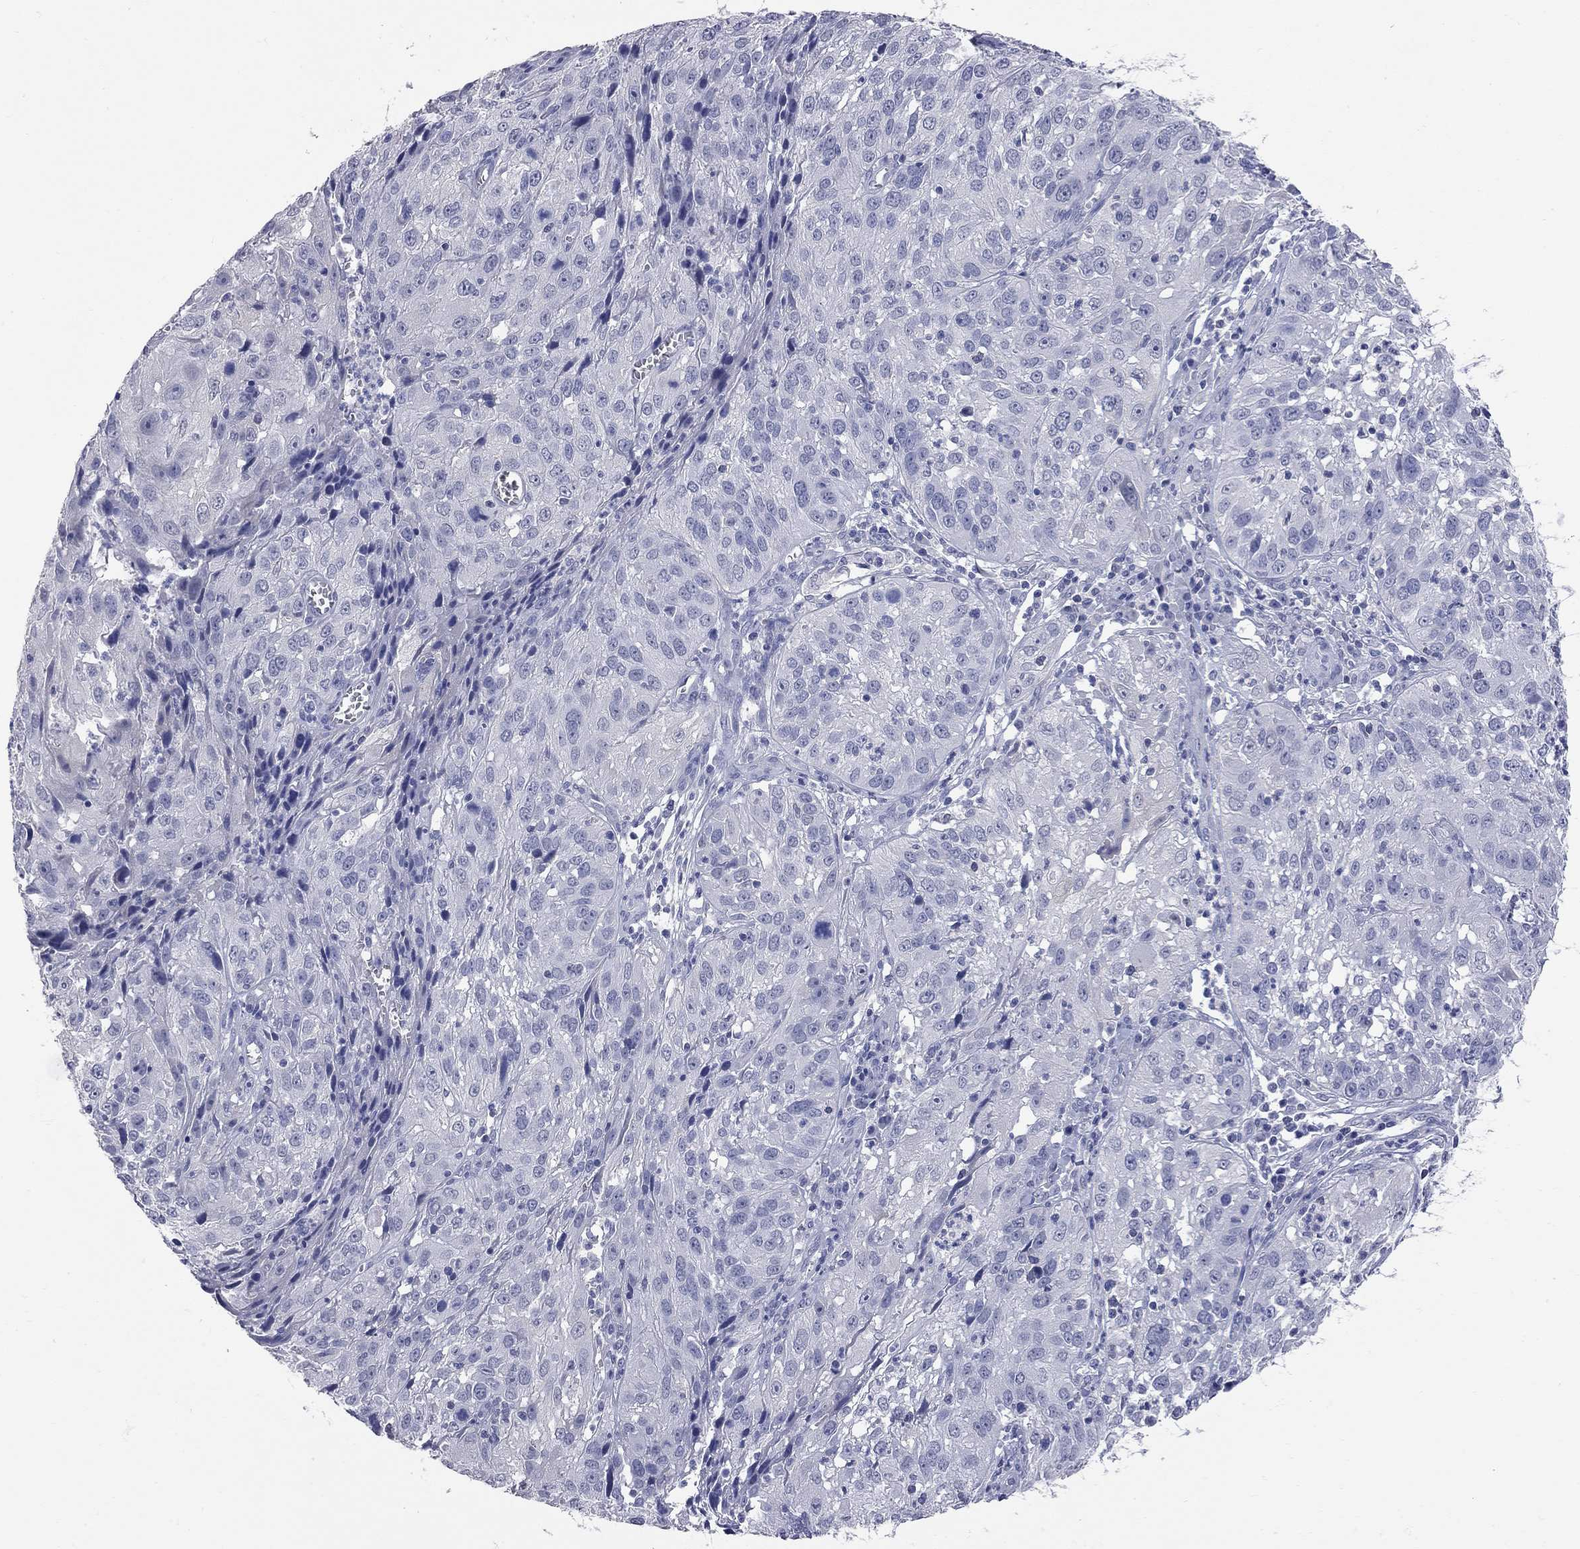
{"staining": {"intensity": "negative", "quantity": "none", "location": "none"}, "tissue": "cervical cancer", "cell_type": "Tumor cells", "image_type": "cancer", "snomed": [{"axis": "morphology", "description": "Squamous cell carcinoma, NOS"}, {"axis": "topography", "description": "Cervix"}], "caption": "Protein analysis of cervical cancer exhibits no significant expression in tumor cells.", "gene": "FAM221B", "patient": {"sex": "female", "age": 32}}